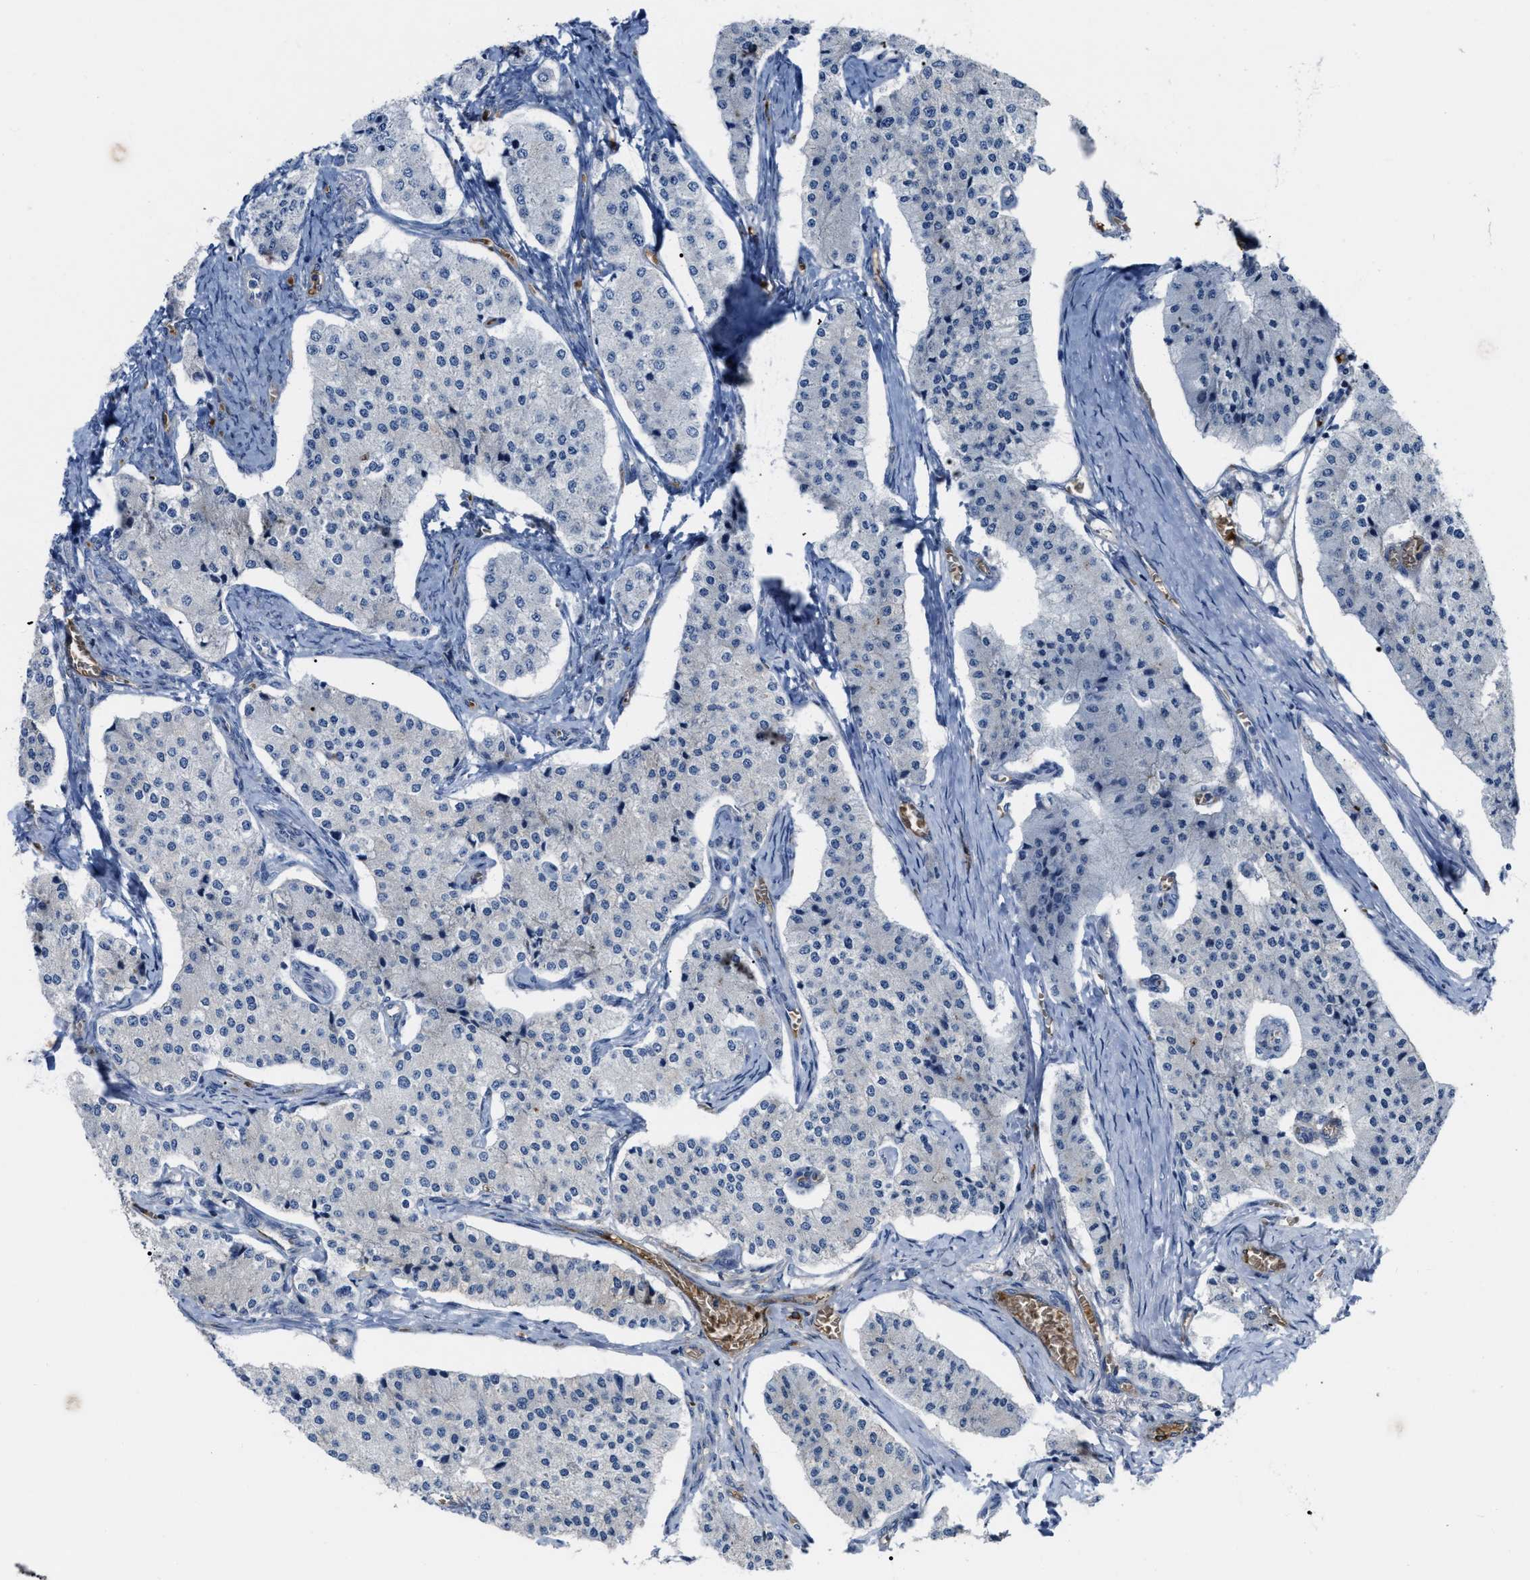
{"staining": {"intensity": "weak", "quantity": "<25%", "location": "cytoplasmic/membranous"}, "tissue": "carcinoid", "cell_type": "Tumor cells", "image_type": "cancer", "snomed": [{"axis": "morphology", "description": "Carcinoid, malignant, NOS"}, {"axis": "topography", "description": "Colon"}], "caption": "IHC photomicrograph of neoplastic tissue: carcinoid stained with DAB displays no significant protein staining in tumor cells.", "gene": "POLR1F", "patient": {"sex": "female", "age": 52}}